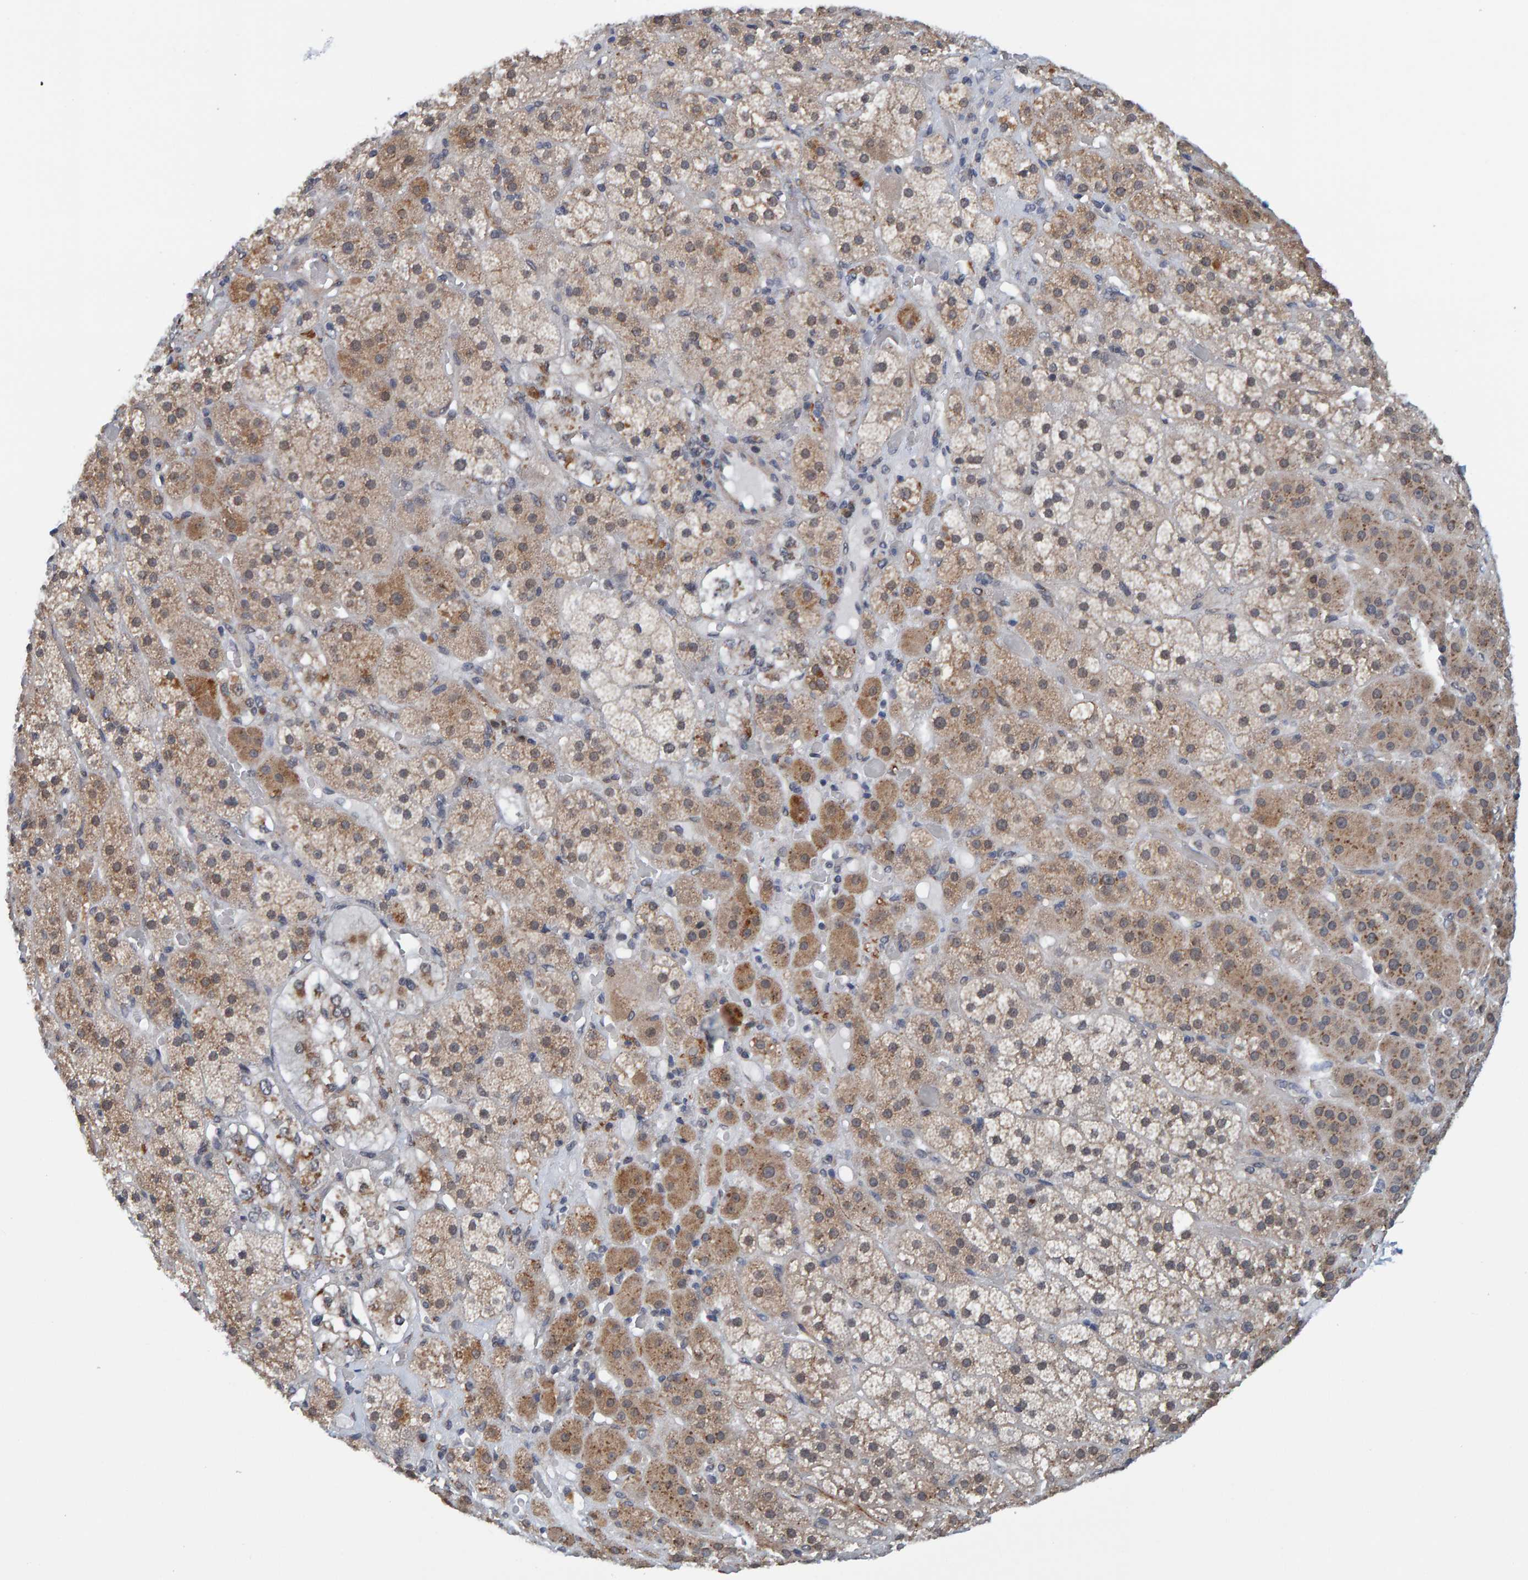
{"staining": {"intensity": "moderate", "quantity": ">75%", "location": "cytoplasmic/membranous"}, "tissue": "adrenal gland", "cell_type": "Glandular cells", "image_type": "normal", "snomed": [{"axis": "morphology", "description": "Normal tissue, NOS"}, {"axis": "topography", "description": "Adrenal gland"}], "caption": "Immunohistochemistry (IHC) (DAB) staining of unremarkable human adrenal gland reveals moderate cytoplasmic/membranous protein staining in about >75% of glandular cells.", "gene": "SCRN2", "patient": {"sex": "male", "age": 57}}